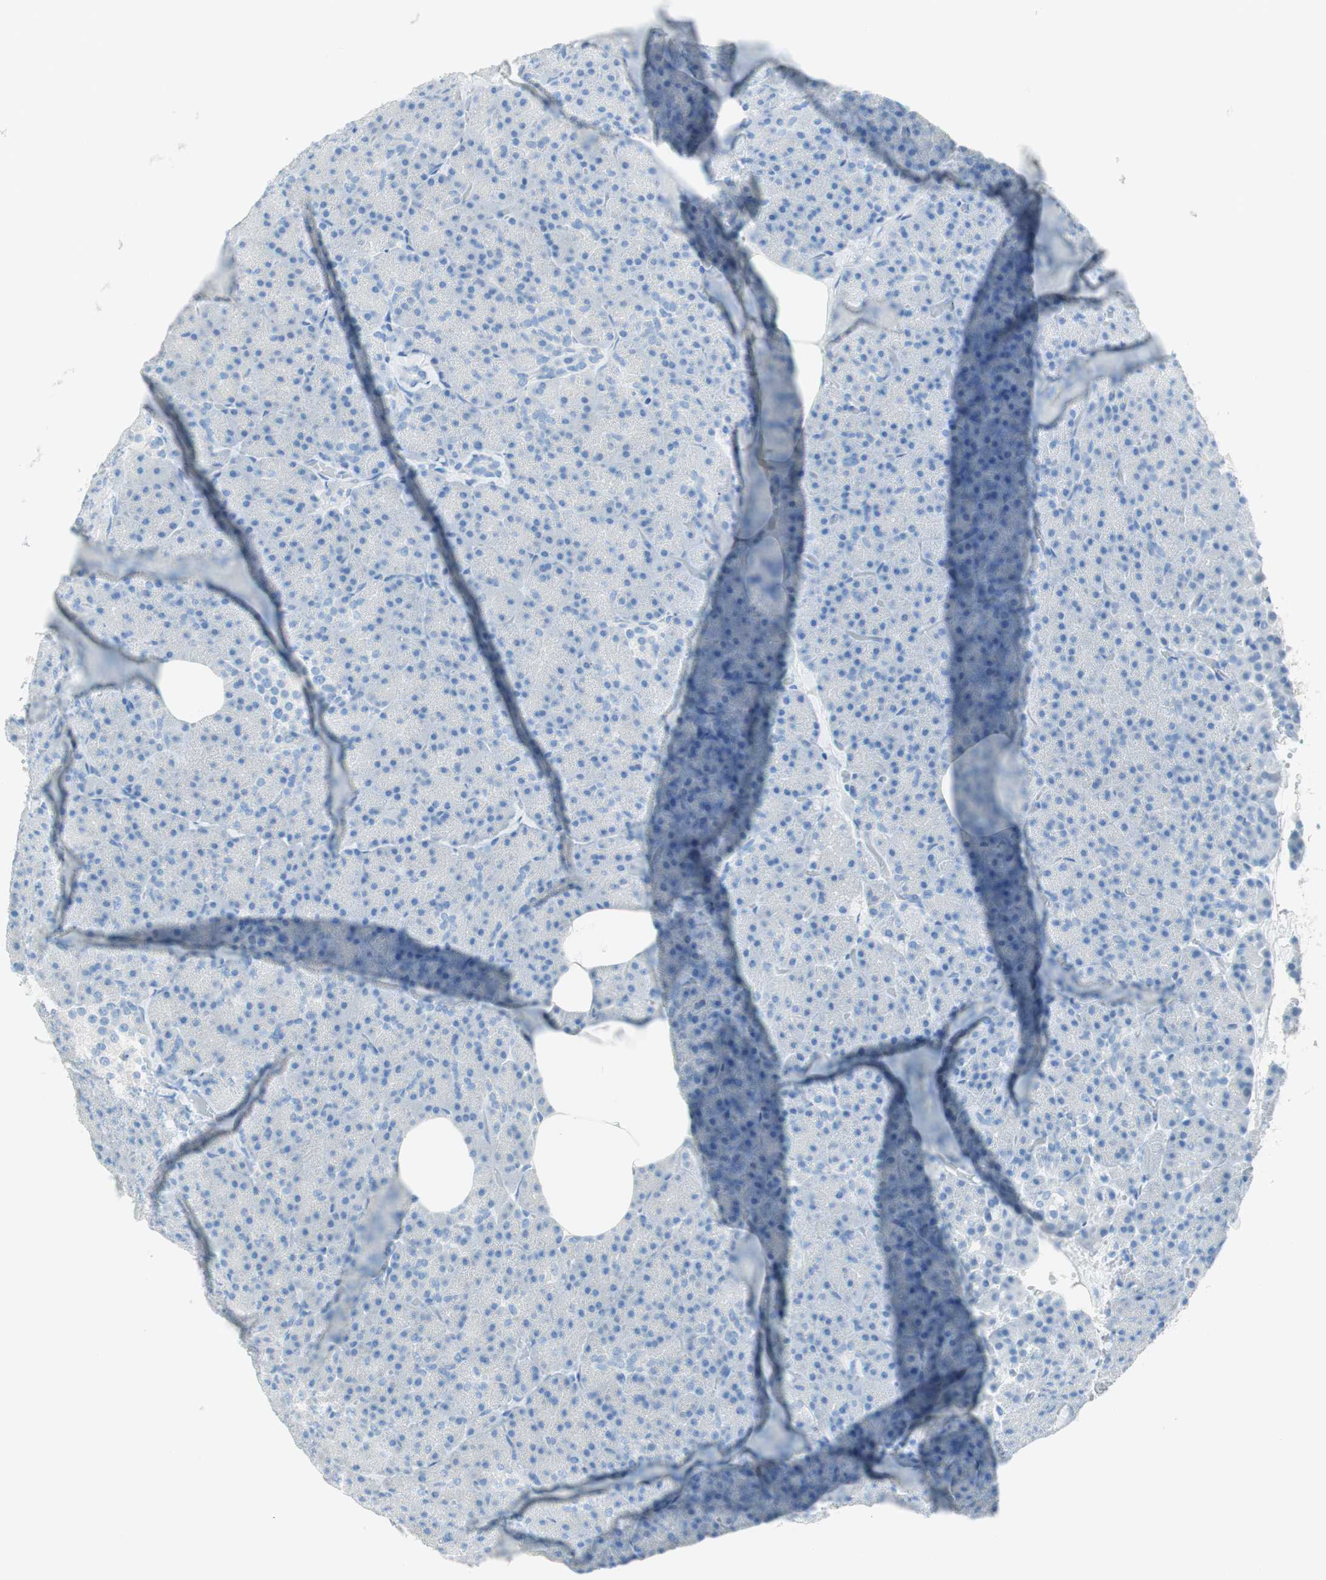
{"staining": {"intensity": "negative", "quantity": "none", "location": "none"}, "tissue": "pancreas", "cell_type": "Exocrine glandular cells", "image_type": "normal", "snomed": [{"axis": "morphology", "description": "Normal tissue, NOS"}, {"axis": "topography", "description": "Pancreas"}], "caption": "Immunohistochemical staining of unremarkable human pancreas shows no significant positivity in exocrine glandular cells. (IHC, brightfield microscopy, high magnification).", "gene": "TNFRSF13C", "patient": {"sex": "female", "age": 35}}